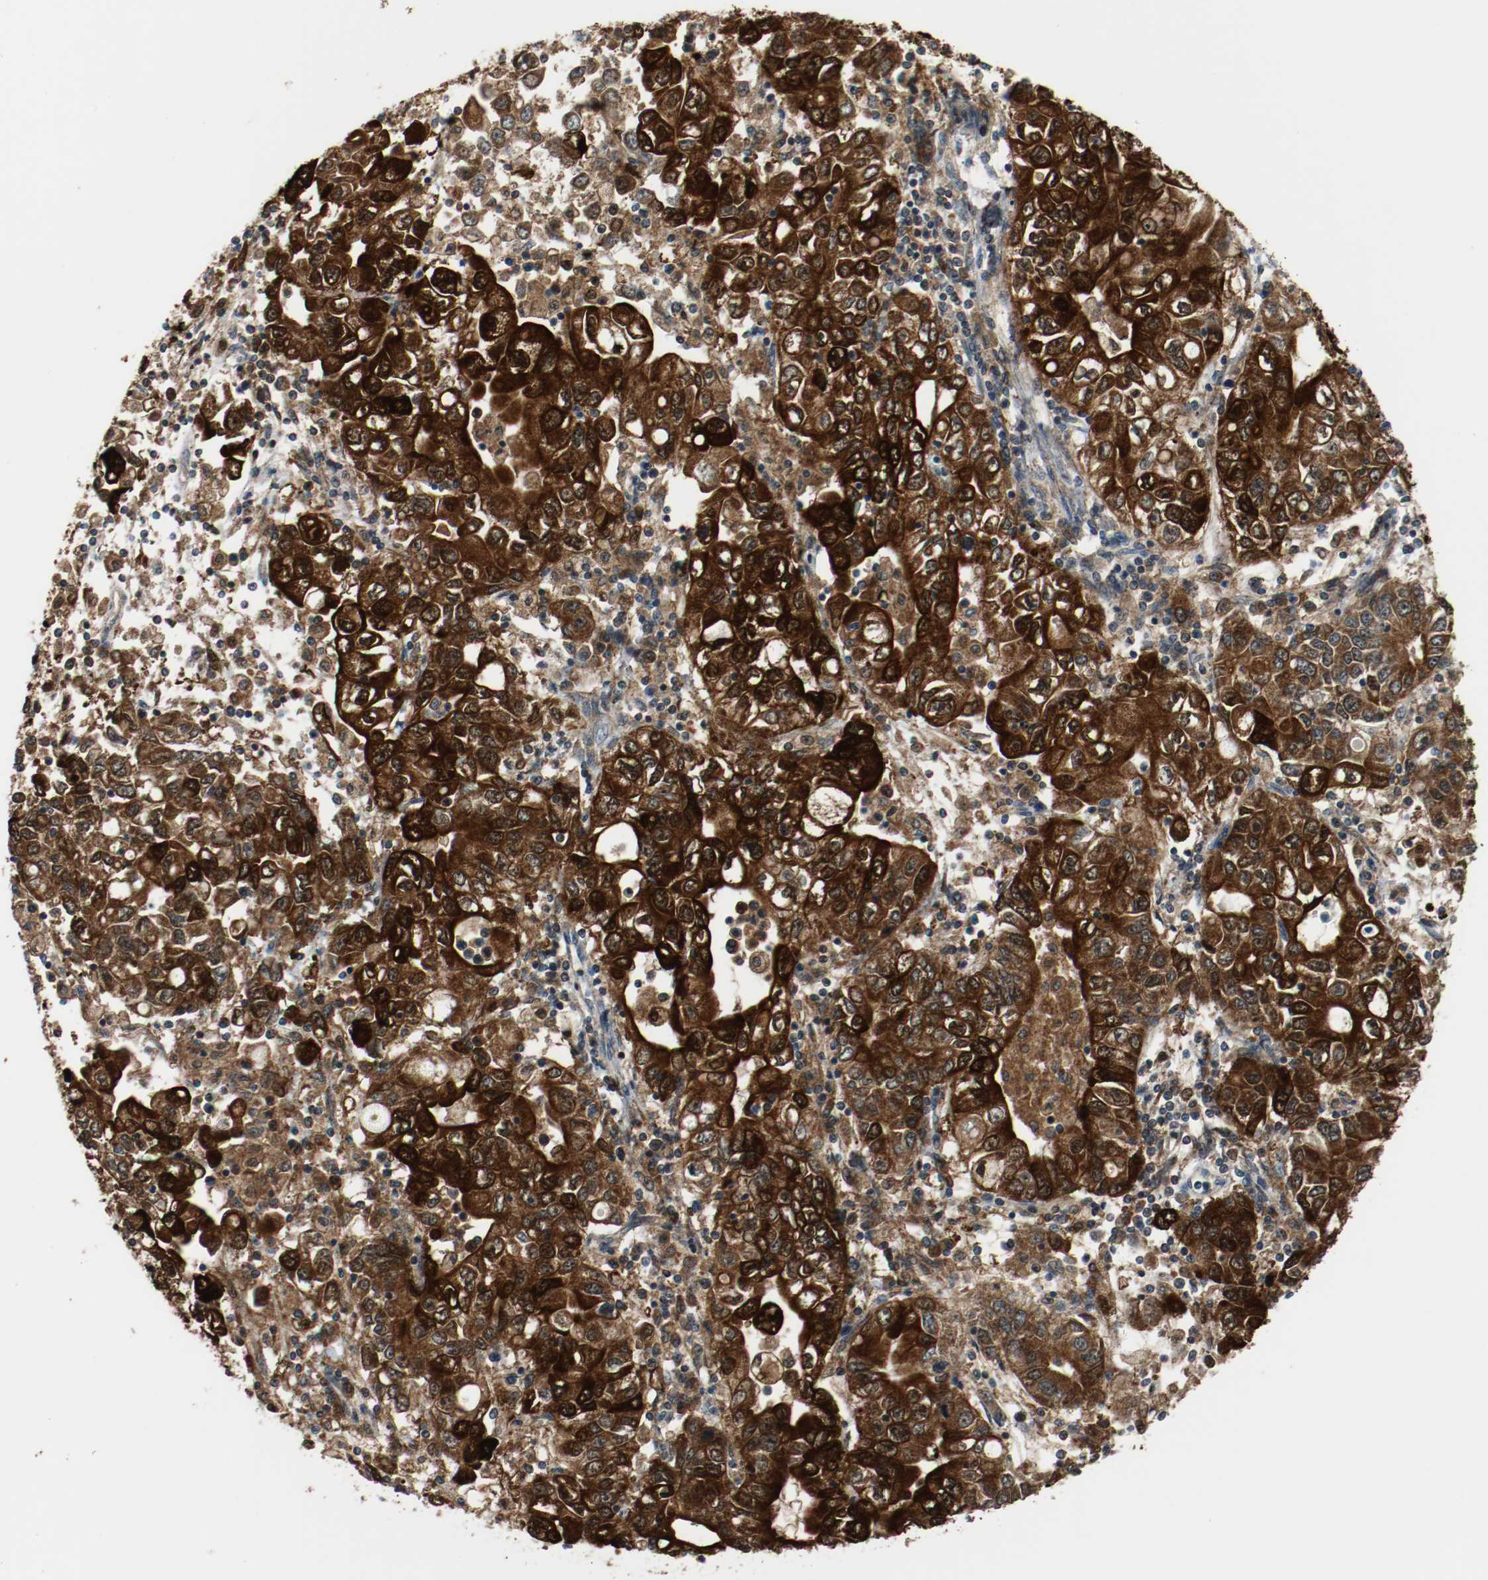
{"staining": {"intensity": "strong", "quantity": ">75%", "location": "cytoplasmic/membranous"}, "tissue": "stomach cancer", "cell_type": "Tumor cells", "image_type": "cancer", "snomed": [{"axis": "morphology", "description": "Adenocarcinoma, NOS"}, {"axis": "topography", "description": "Stomach, lower"}], "caption": "Immunohistochemical staining of stomach cancer (adenocarcinoma) exhibits strong cytoplasmic/membranous protein staining in about >75% of tumor cells. (Brightfield microscopy of DAB IHC at high magnification).", "gene": "TXNRD1", "patient": {"sex": "female", "age": 72}}